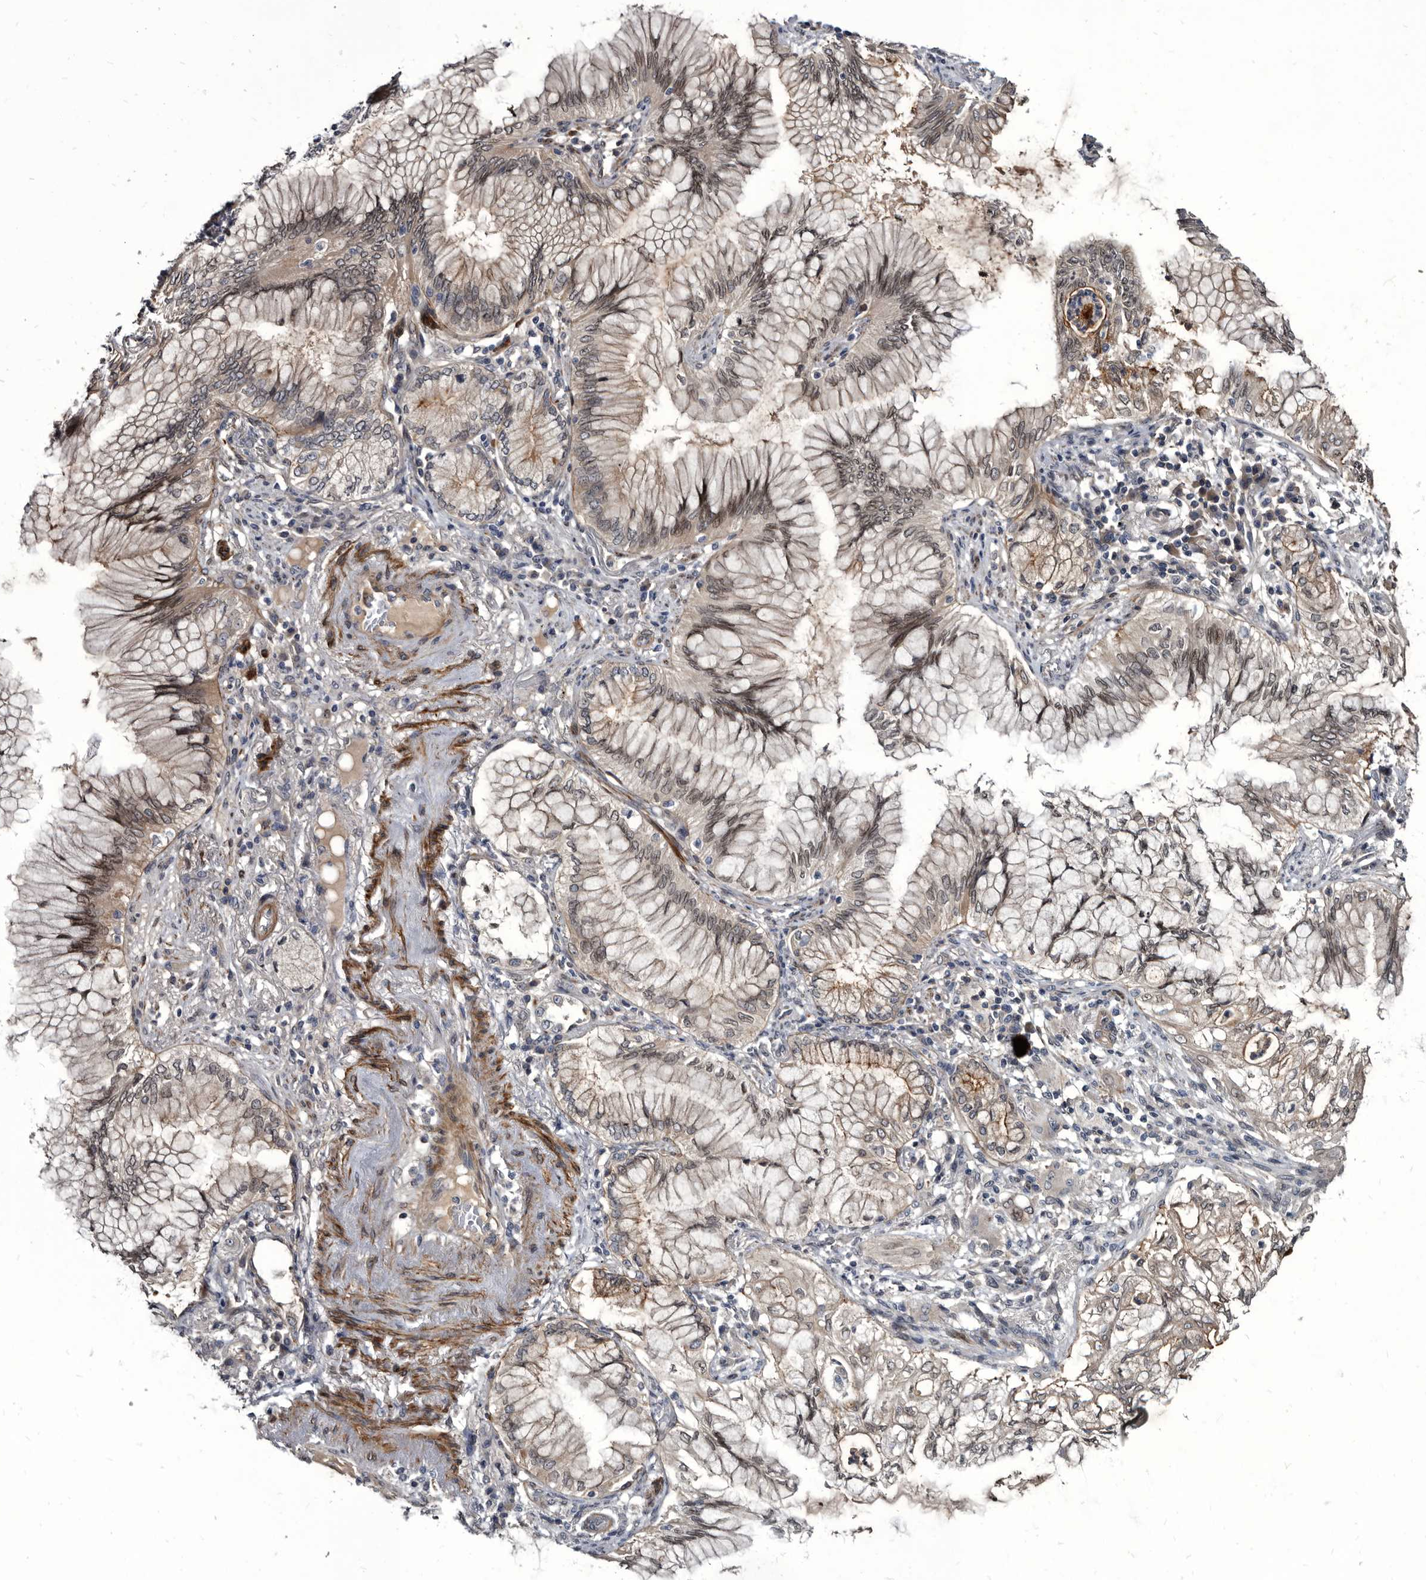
{"staining": {"intensity": "weak", "quantity": "25%-75%", "location": "cytoplasmic/membranous,nuclear"}, "tissue": "lung cancer", "cell_type": "Tumor cells", "image_type": "cancer", "snomed": [{"axis": "morphology", "description": "Adenocarcinoma, NOS"}, {"axis": "topography", "description": "Lung"}], "caption": "The immunohistochemical stain labels weak cytoplasmic/membranous and nuclear expression in tumor cells of lung adenocarcinoma tissue.", "gene": "PROM1", "patient": {"sex": "female", "age": 70}}